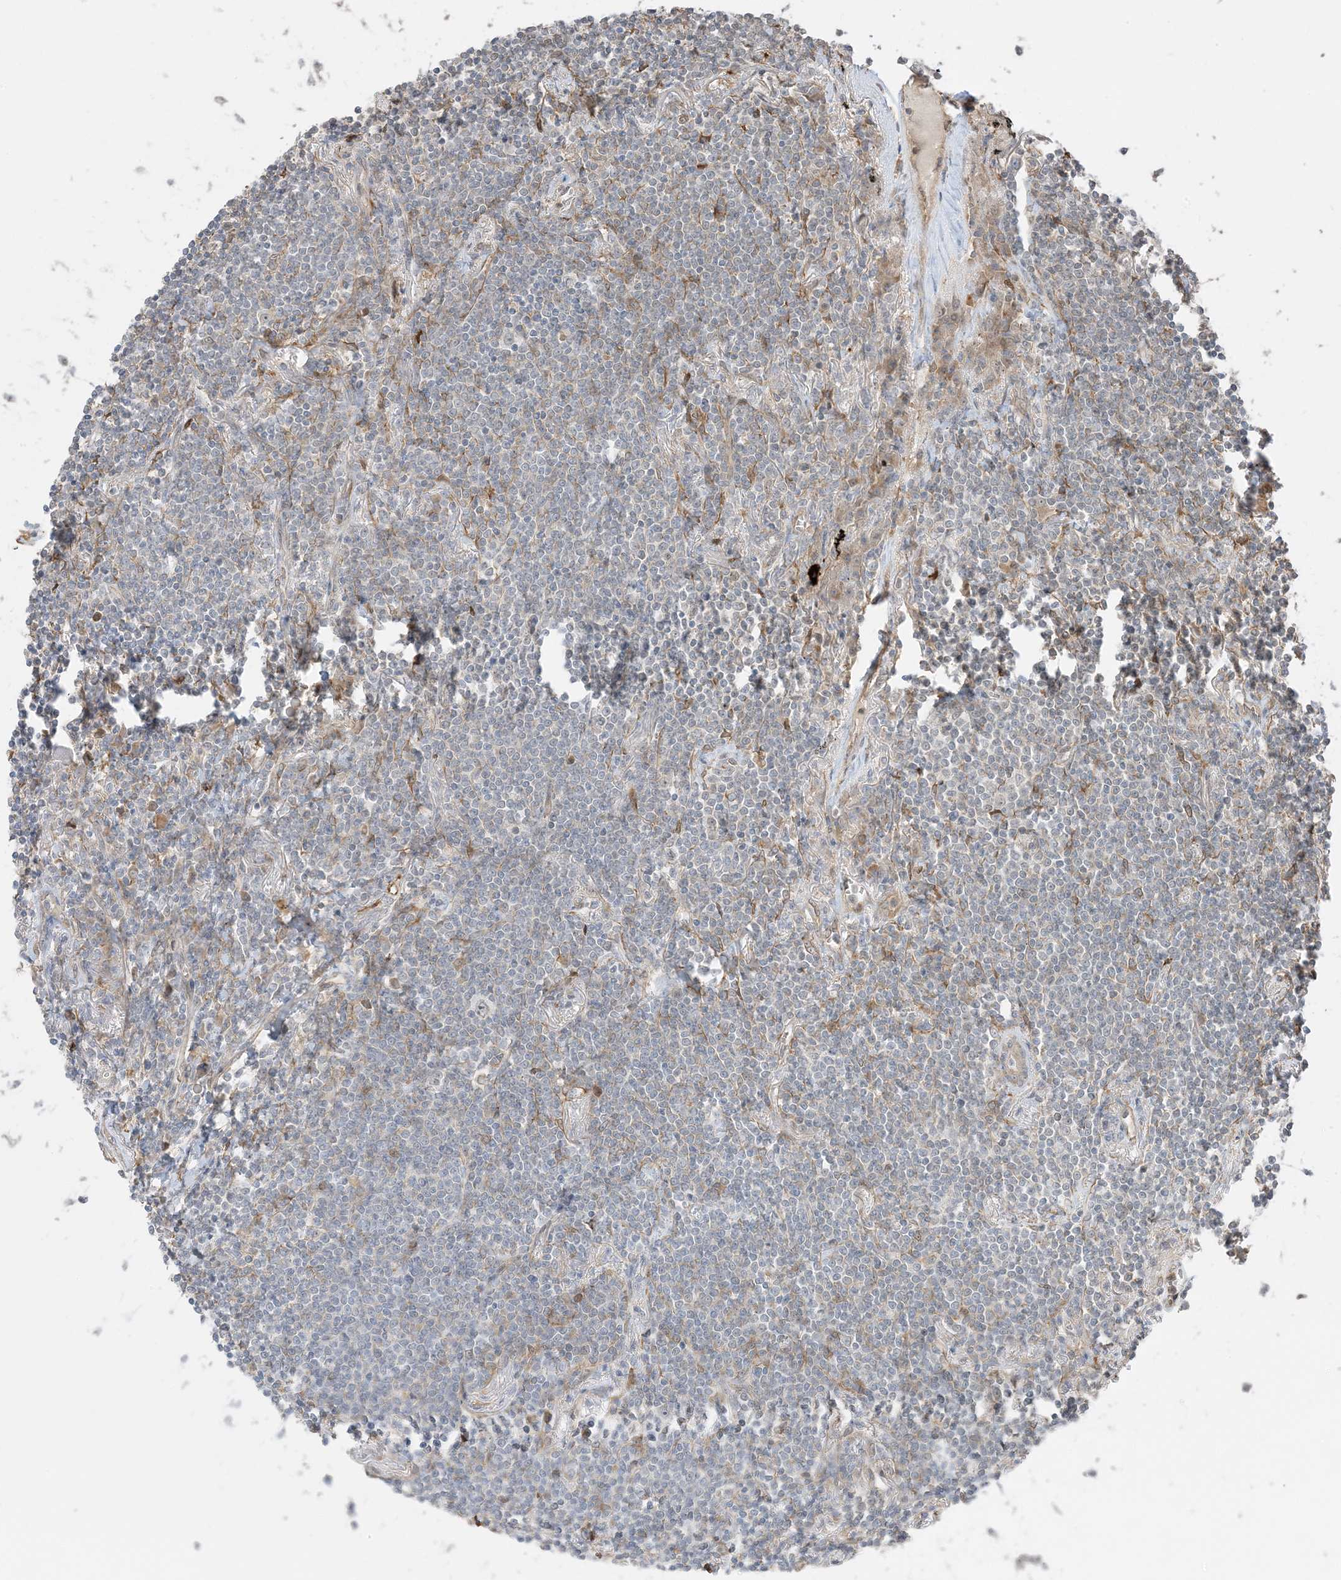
{"staining": {"intensity": "negative", "quantity": "none", "location": "none"}, "tissue": "lymphoma", "cell_type": "Tumor cells", "image_type": "cancer", "snomed": [{"axis": "morphology", "description": "Malignant lymphoma, non-Hodgkin's type, Low grade"}, {"axis": "topography", "description": "Lung"}], "caption": "There is no significant expression in tumor cells of low-grade malignant lymphoma, non-Hodgkin's type. (DAB IHC with hematoxylin counter stain).", "gene": "ZBTB41", "patient": {"sex": "female", "age": 71}}